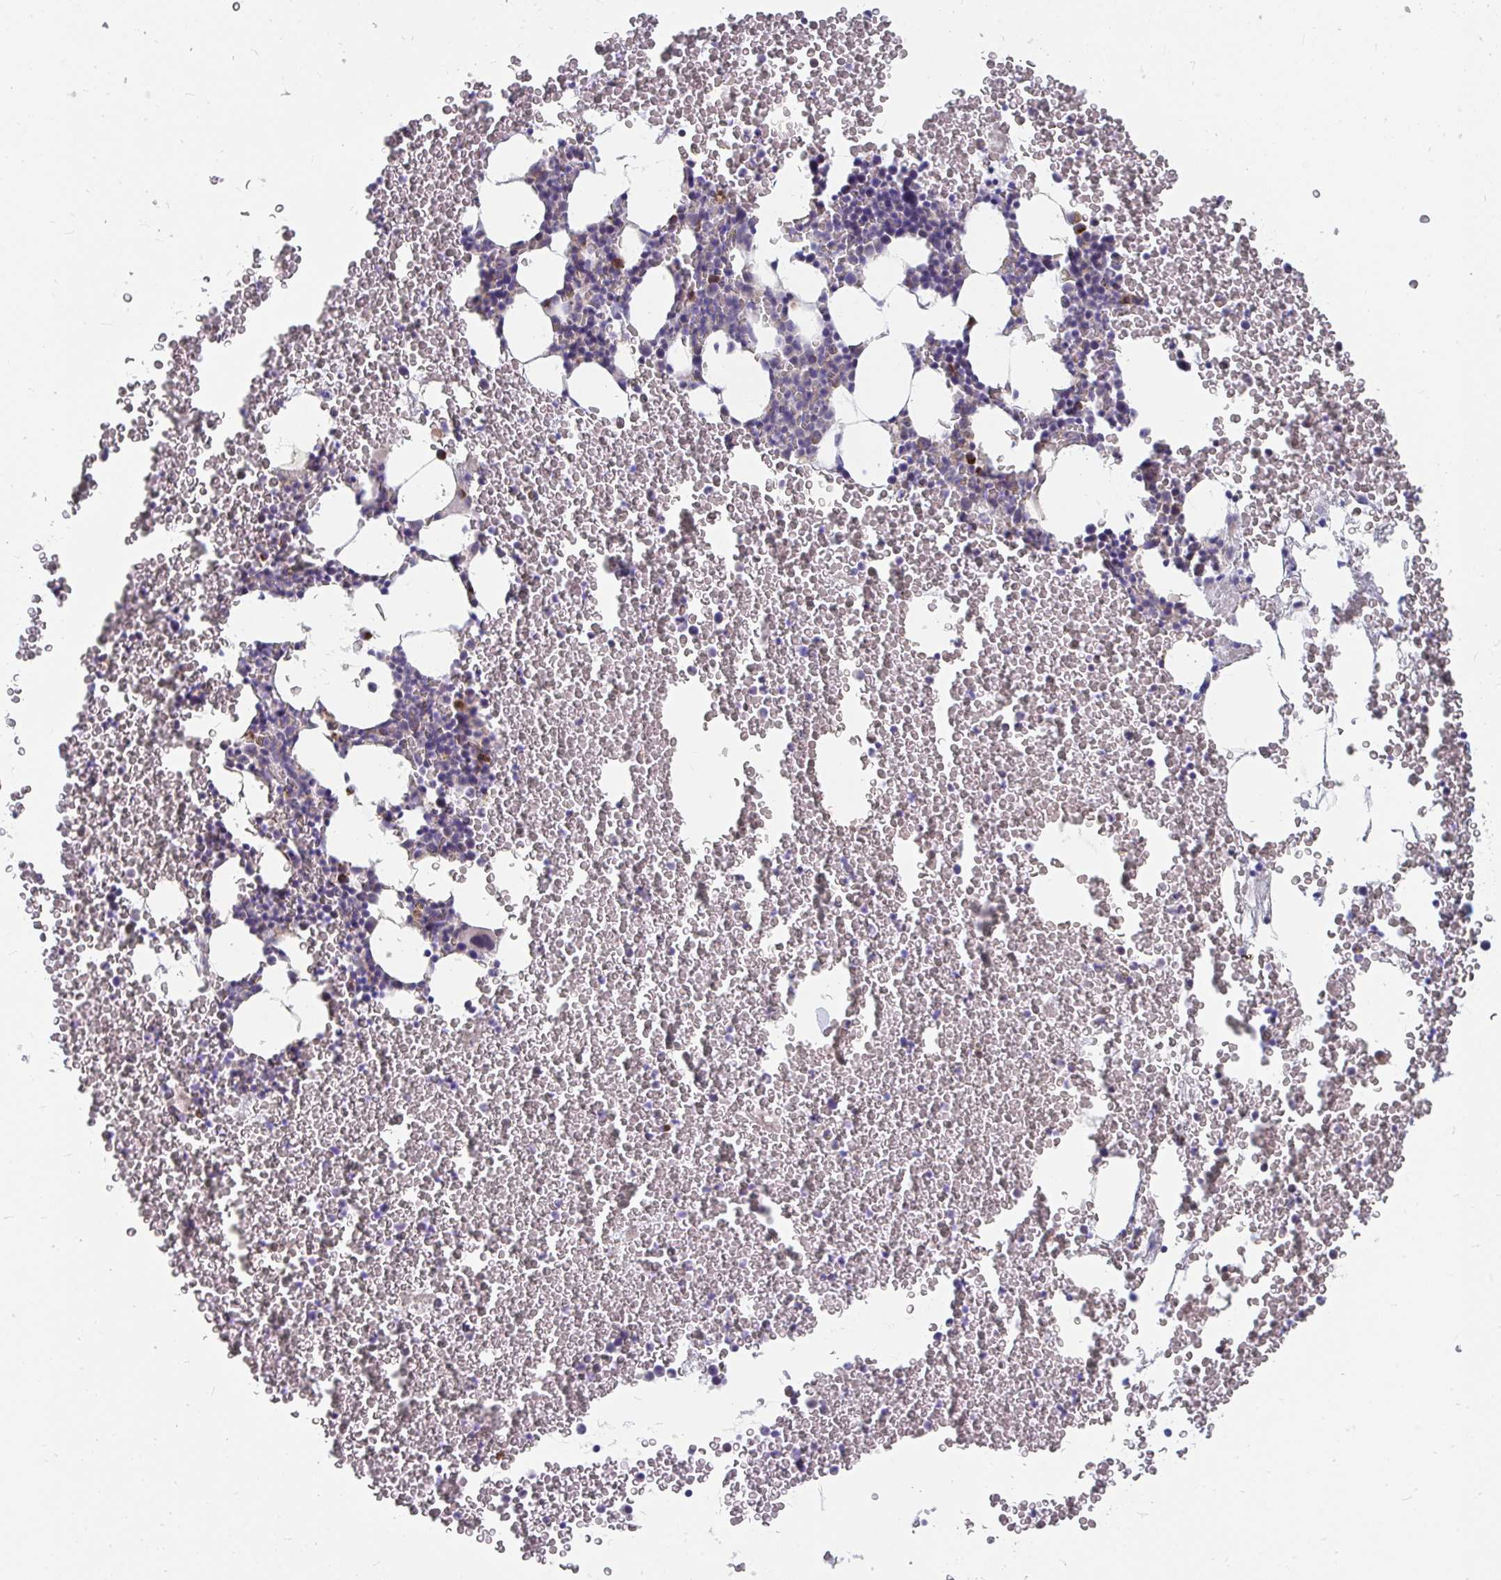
{"staining": {"intensity": "moderate", "quantity": "<25%", "location": "cytoplasmic/membranous"}, "tissue": "bone marrow", "cell_type": "Hematopoietic cells", "image_type": "normal", "snomed": [{"axis": "morphology", "description": "Normal tissue, NOS"}, {"axis": "topography", "description": "Bone marrow"}], "caption": "High-magnification brightfield microscopy of benign bone marrow stained with DAB (3,3'-diaminobenzidine) (brown) and counterstained with hematoxylin (blue). hematopoietic cells exhibit moderate cytoplasmic/membranous expression is identified in approximately<25% of cells.", "gene": "PABIR3", "patient": {"sex": "female", "age": 26}}